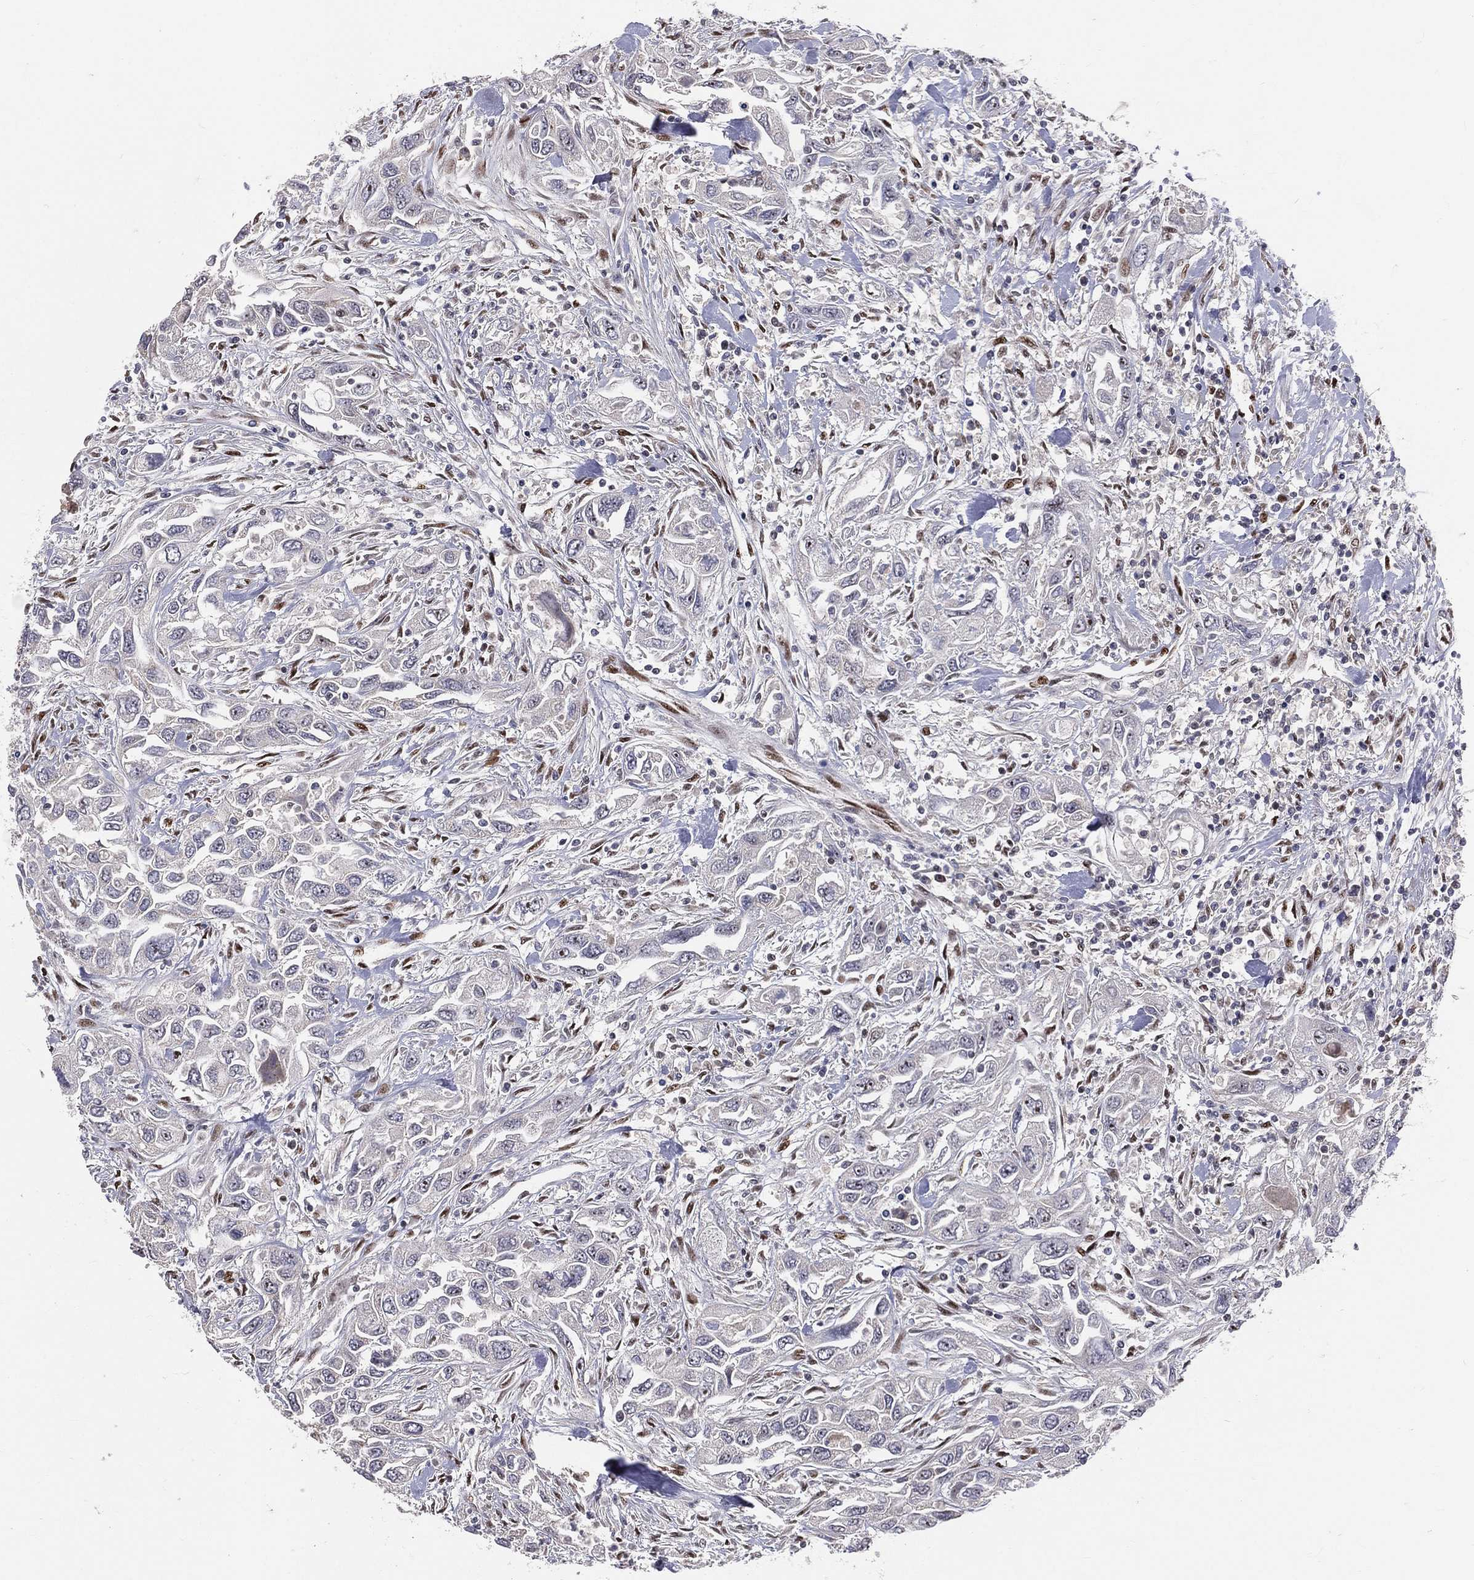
{"staining": {"intensity": "negative", "quantity": "none", "location": "none"}, "tissue": "urothelial cancer", "cell_type": "Tumor cells", "image_type": "cancer", "snomed": [{"axis": "morphology", "description": "Urothelial carcinoma, High grade"}, {"axis": "topography", "description": "Urinary bladder"}], "caption": "An immunohistochemistry (IHC) histopathology image of high-grade urothelial carcinoma is shown. There is no staining in tumor cells of high-grade urothelial carcinoma.", "gene": "ZEB1", "patient": {"sex": "male", "age": 76}}